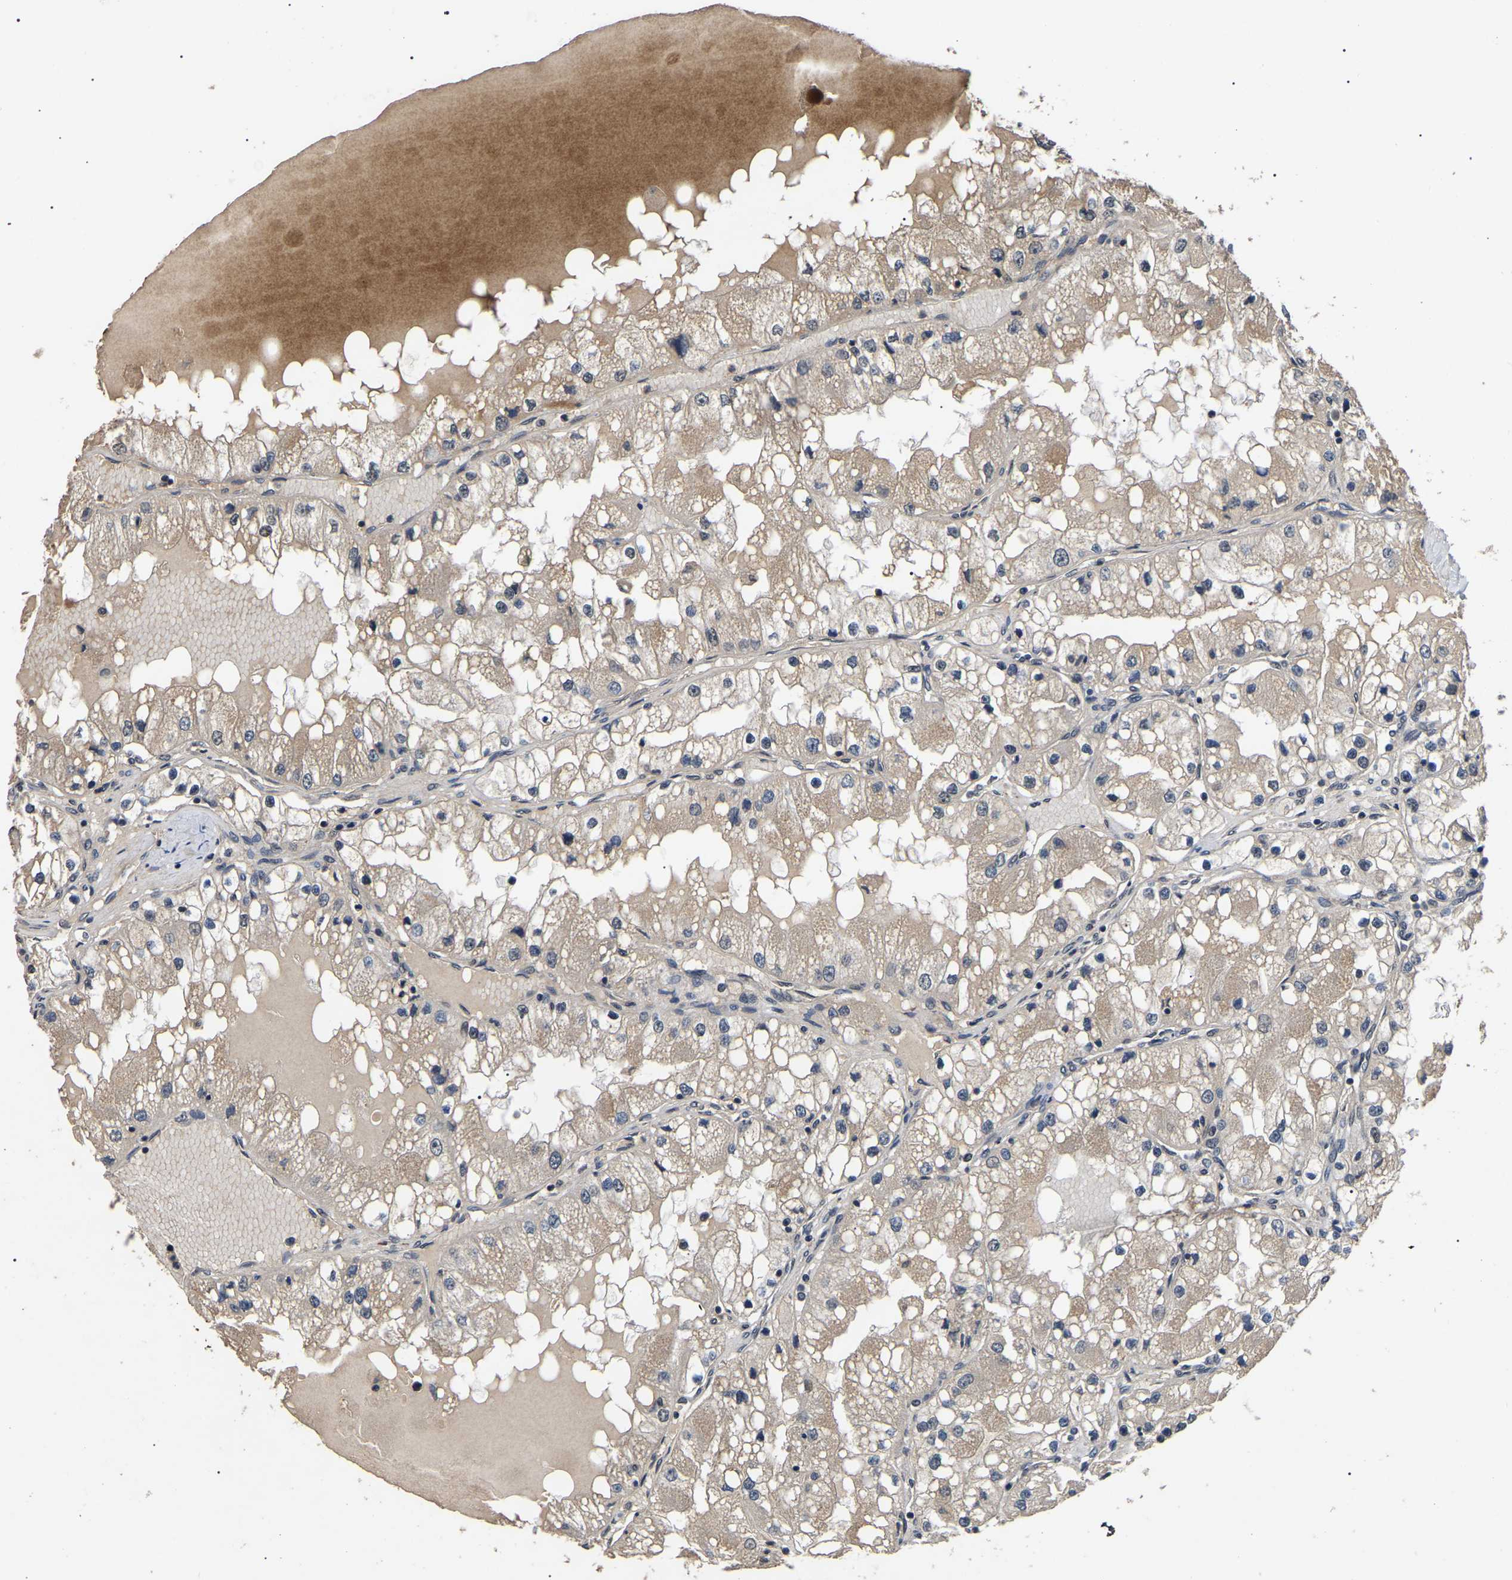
{"staining": {"intensity": "weak", "quantity": ">75%", "location": "cytoplasmic/membranous"}, "tissue": "renal cancer", "cell_type": "Tumor cells", "image_type": "cancer", "snomed": [{"axis": "morphology", "description": "Adenocarcinoma, NOS"}, {"axis": "topography", "description": "Kidney"}], "caption": "Immunohistochemical staining of adenocarcinoma (renal) demonstrates weak cytoplasmic/membranous protein positivity in approximately >75% of tumor cells.", "gene": "PPM1E", "patient": {"sex": "male", "age": 68}}